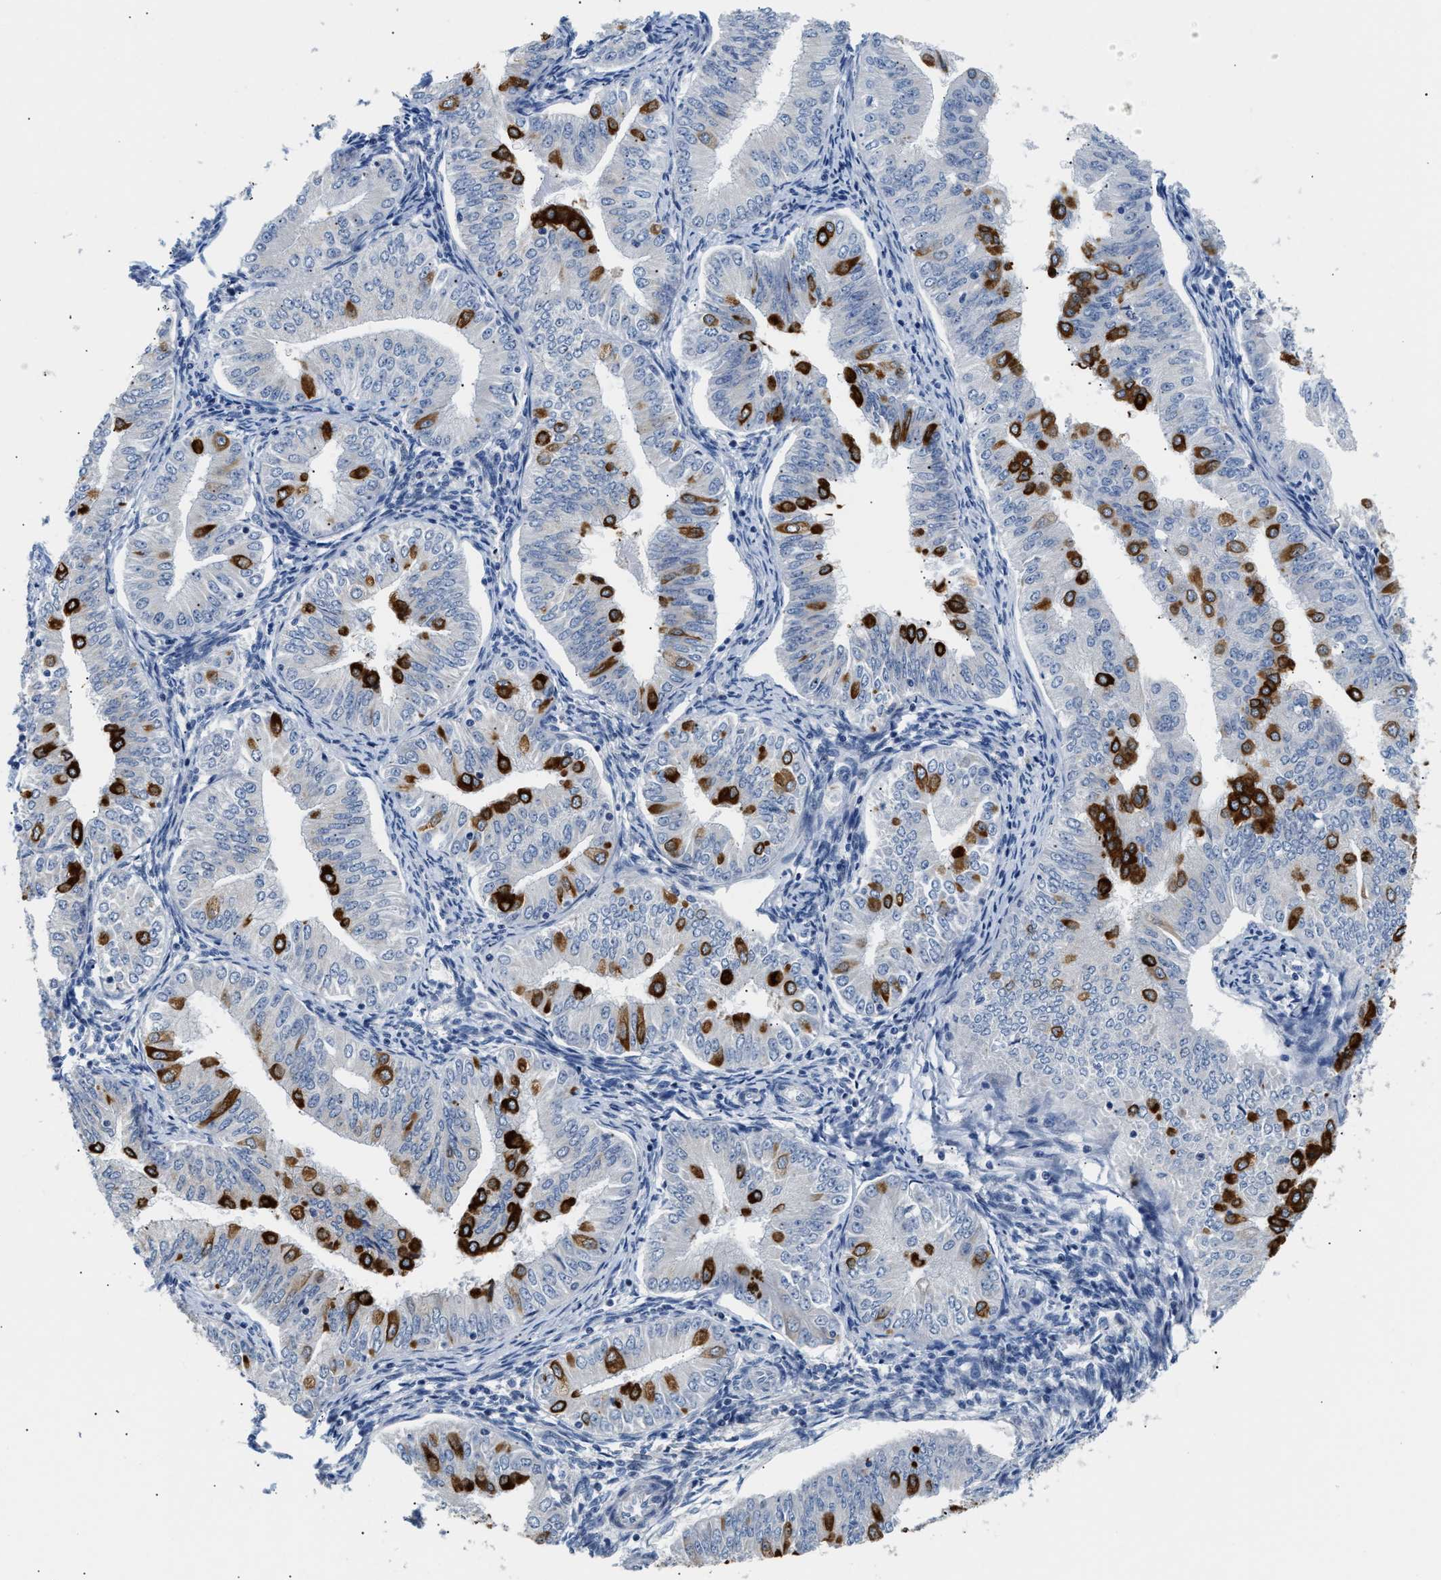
{"staining": {"intensity": "strong", "quantity": "<25%", "location": "cytoplasmic/membranous"}, "tissue": "endometrial cancer", "cell_type": "Tumor cells", "image_type": "cancer", "snomed": [{"axis": "morphology", "description": "Normal tissue, NOS"}, {"axis": "morphology", "description": "Adenocarcinoma, NOS"}, {"axis": "topography", "description": "Endometrium"}], "caption": "Immunohistochemical staining of adenocarcinoma (endometrial) exhibits medium levels of strong cytoplasmic/membranous expression in about <25% of tumor cells.", "gene": "CLGN", "patient": {"sex": "female", "age": 53}}